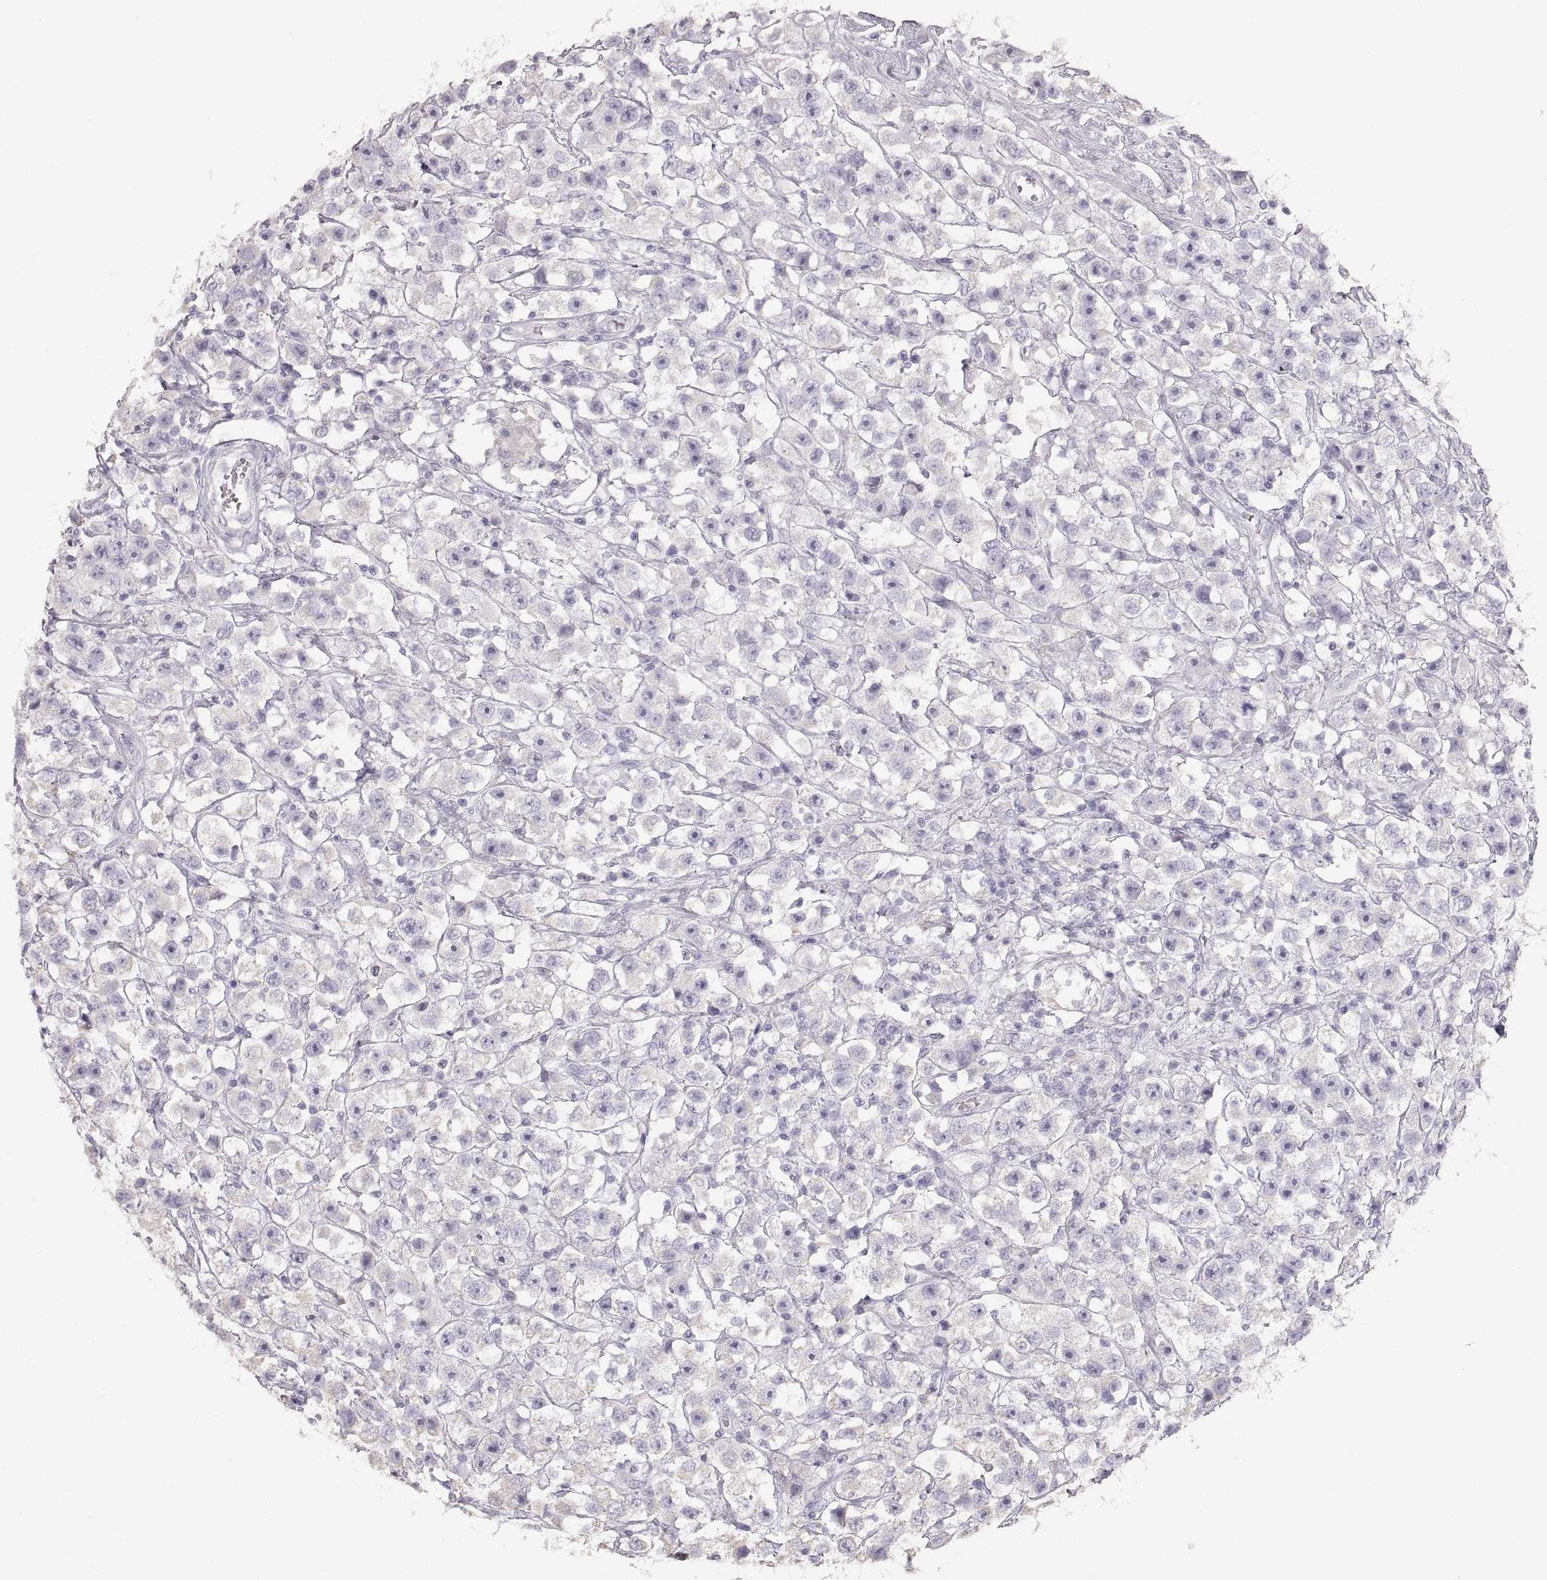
{"staining": {"intensity": "negative", "quantity": "none", "location": "none"}, "tissue": "testis cancer", "cell_type": "Tumor cells", "image_type": "cancer", "snomed": [{"axis": "morphology", "description": "Seminoma, NOS"}, {"axis": "topography", "description": "Testis"}], "caption": "Tumor cells show no significant positivity in testis cancer (seminoma).", "gene": "ZP3", "patient": {"sex": "male", "age": 45}}